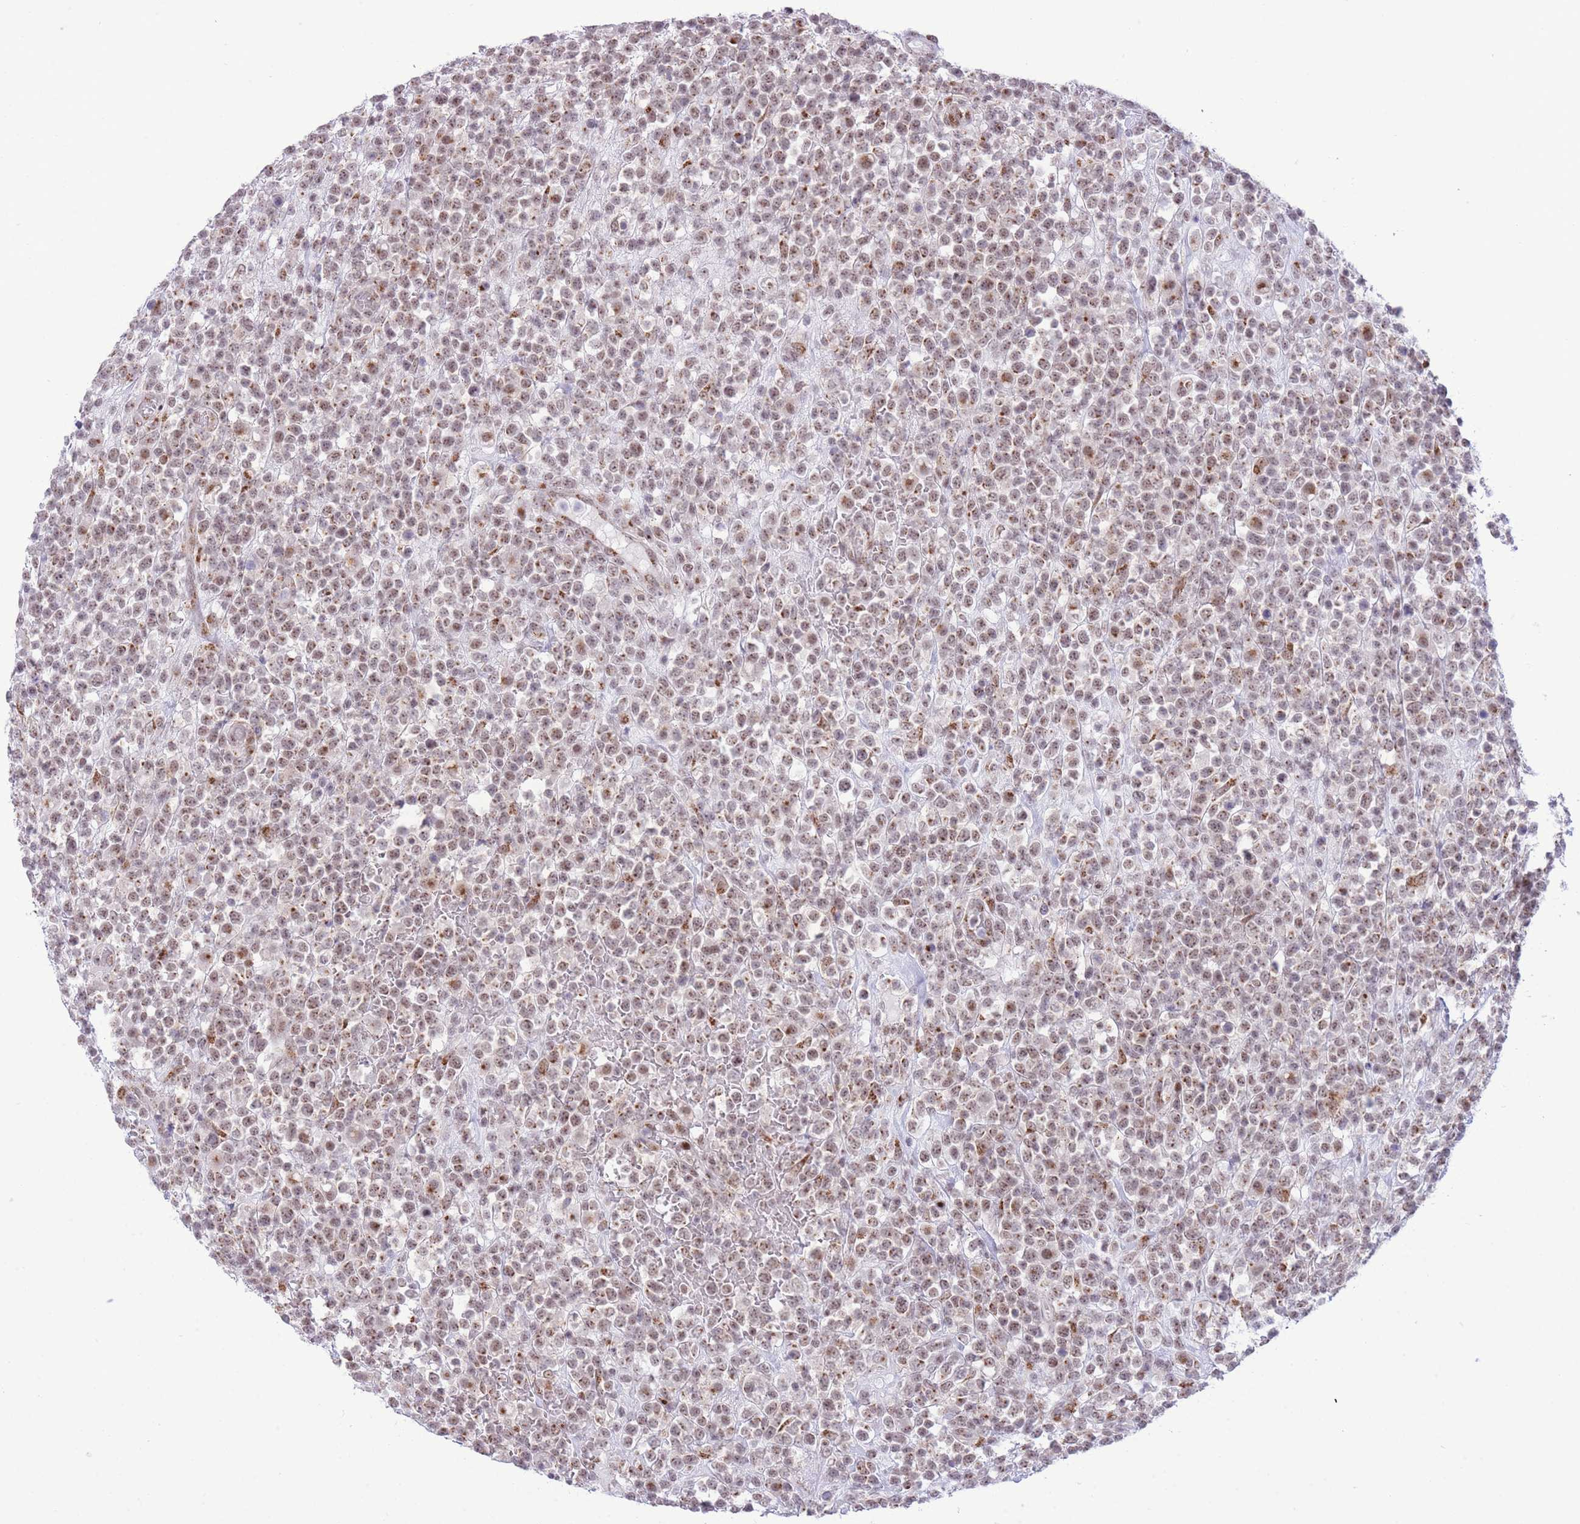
{"staining": {"intensity": "moderate", "quantity": ">75%", "location": "cytoplasmic/membranous,nuclear"}, "tissue": "lymphoma", "cell_type": "Tumor cells", "image_type": "cancer", "snomed": [{"axis": "morphology", "description": "Malignant lymphoma, non-Hodgkin's type, High grade"}, {"axis": "topography", "description": "Colon"}], "caption": "A medium amount of moderate cytoplasmic/membranous and nuclear positivity is present in approximately >75% of tumor cells in malignant lymphoma, non-Hodgkin's type (high-grade) tissue.", "gene": "INO80C", "patient": {"sex": "female", "age": 53}}